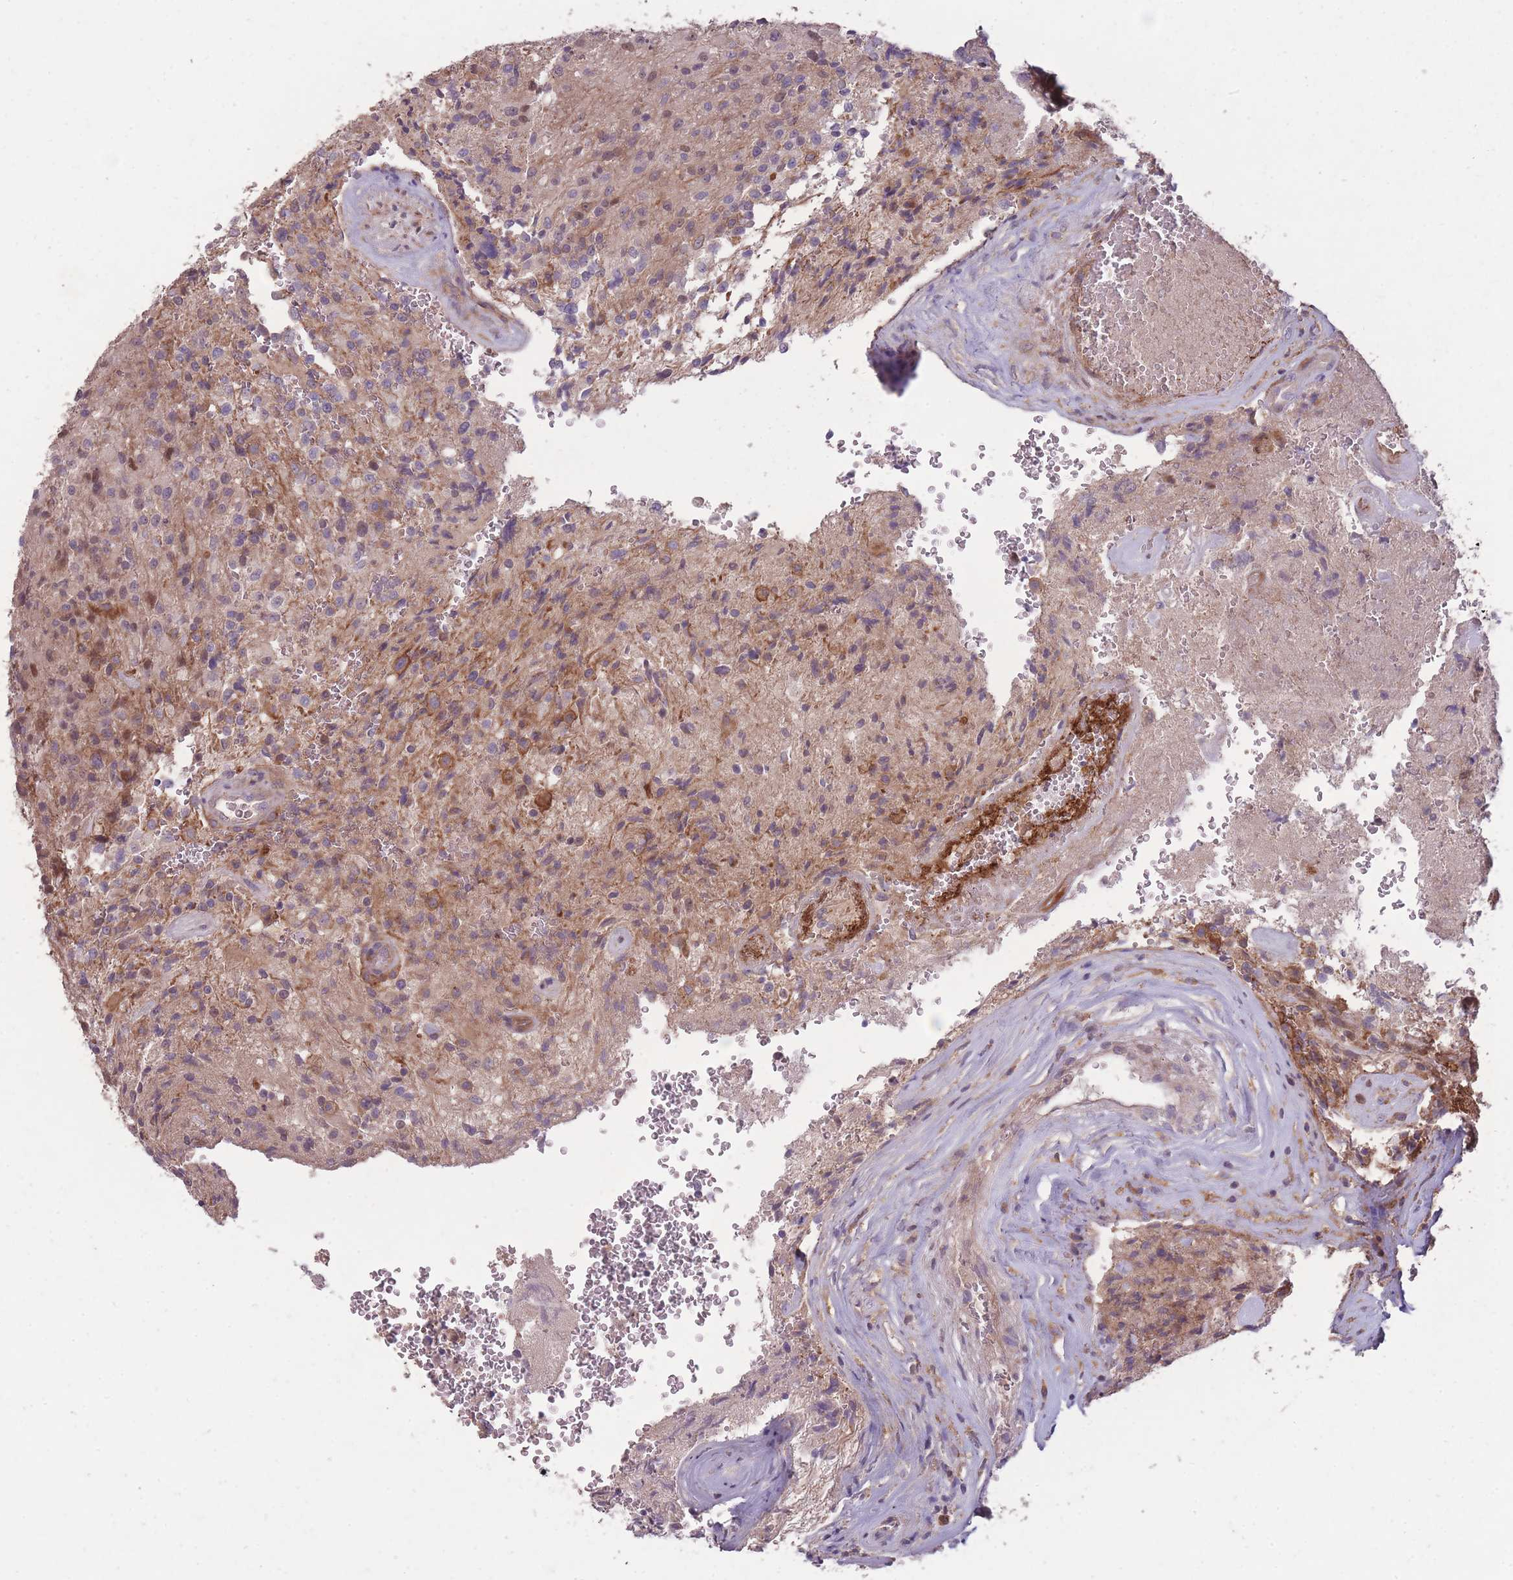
{"staining": {"intensity": "negative", "quantity": "none", "location": "none"}, "tissue": "glioma", "cell_type": "Tumor cells", "image_type": "cancer", "snomed": [{"axis": "morphology", "description": "Normal tissue, NOS"}, {"axis": "morphology", "description": "Glioma, malignant, High grade"}, {"axis": "topography", "description": "Cerebral cortex"}], "caption": "Tumor cells are negative for protein expression in human glioma.", "gene": "OR2V2", "patient": {"sex": "male", "age": 56}}